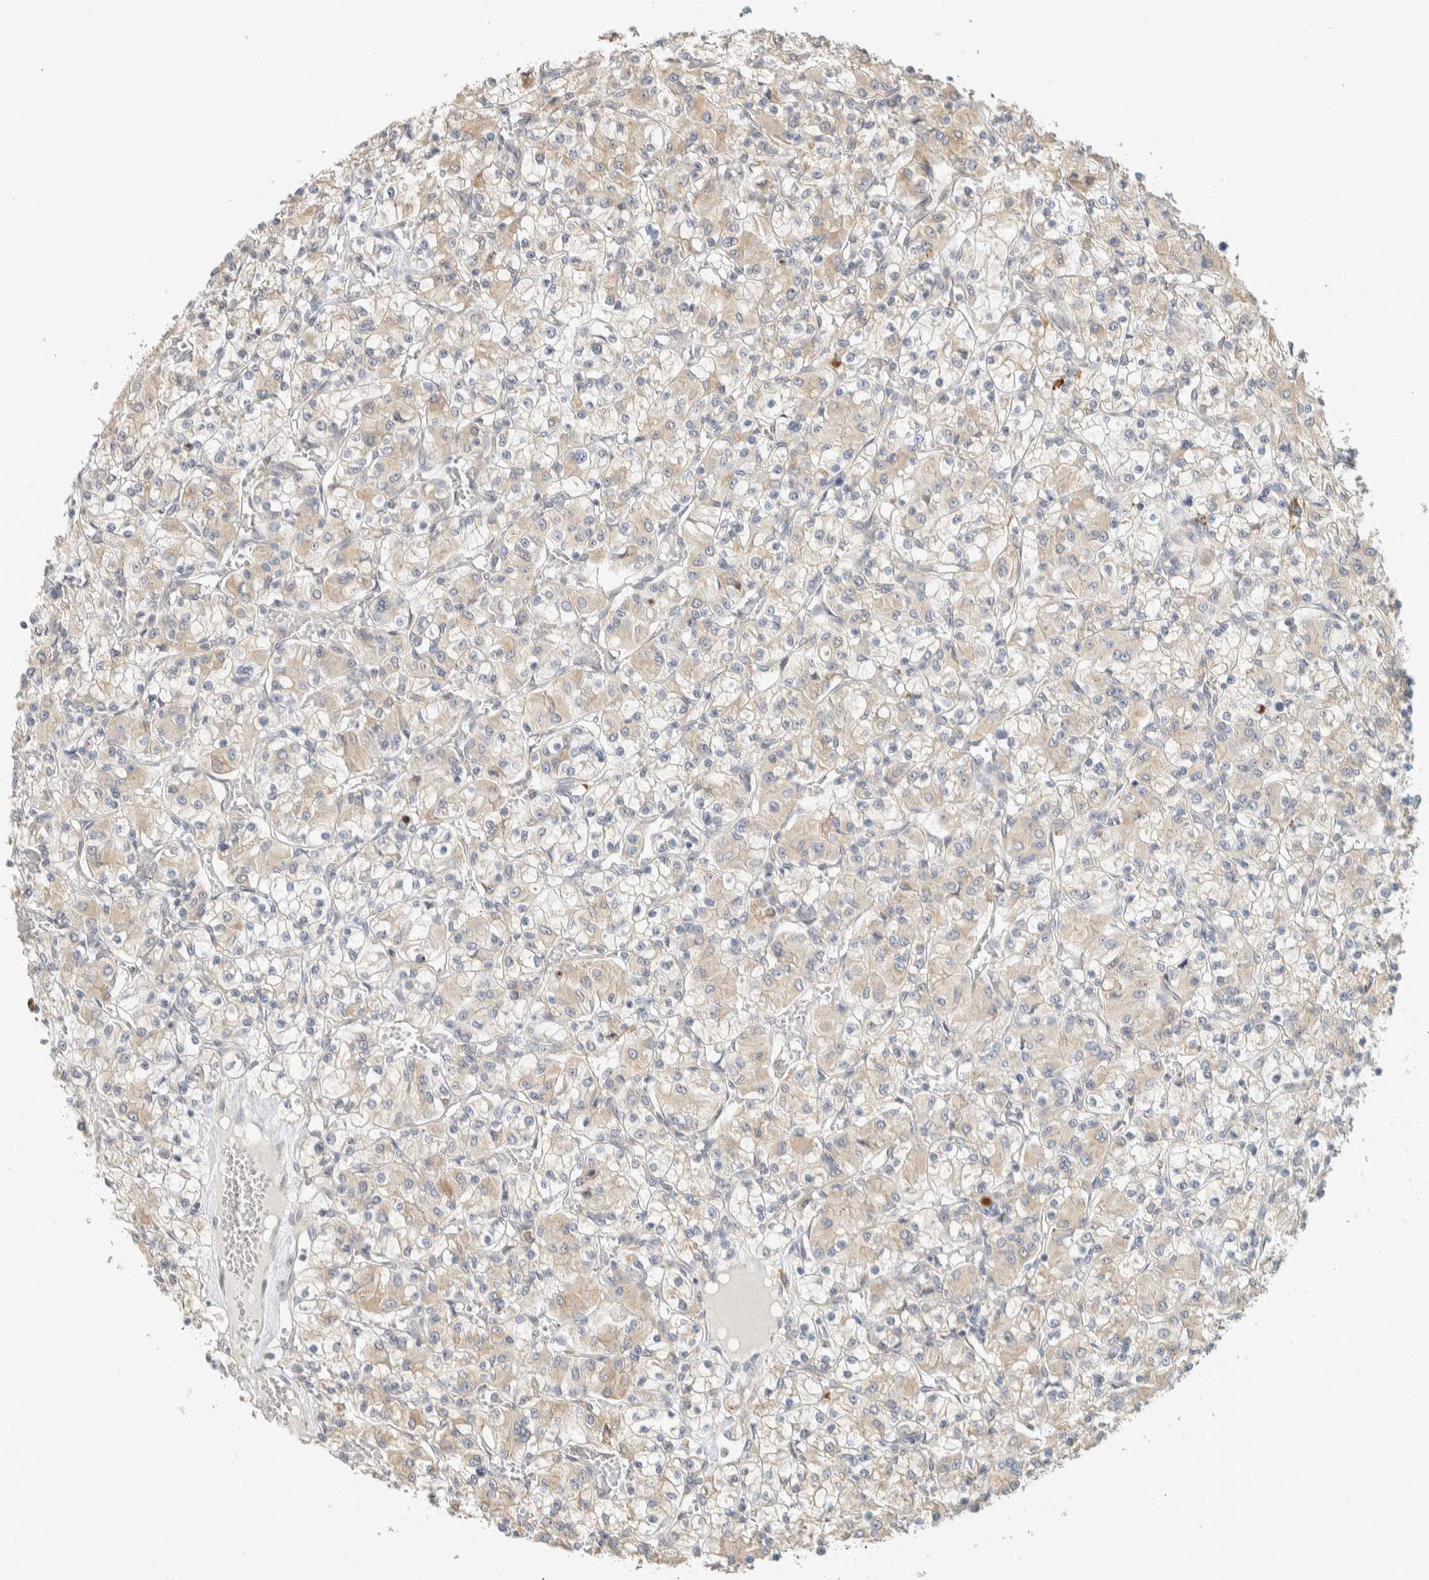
{"staining": {"intensity": "weak", "quantity": "25%-75%", "location": "cytoplasmic/membranous"}, "tissue": "renal cancer", "cell_type": "Tumor cells", "image_type": "cancer", "snomed": [{"axis": "morphology", "description": "Adenocarcinoma, NOS"}, {"axis": "topography", "description": "Kidney"}], "caption": "Weak cytoplasmic/membranous protein expression is seen in approximately 25%-75% of tumor cells in renal adenocarcinoma.", "gene": "KLHL40", "patient": {"sex": "female", "age": 59}}